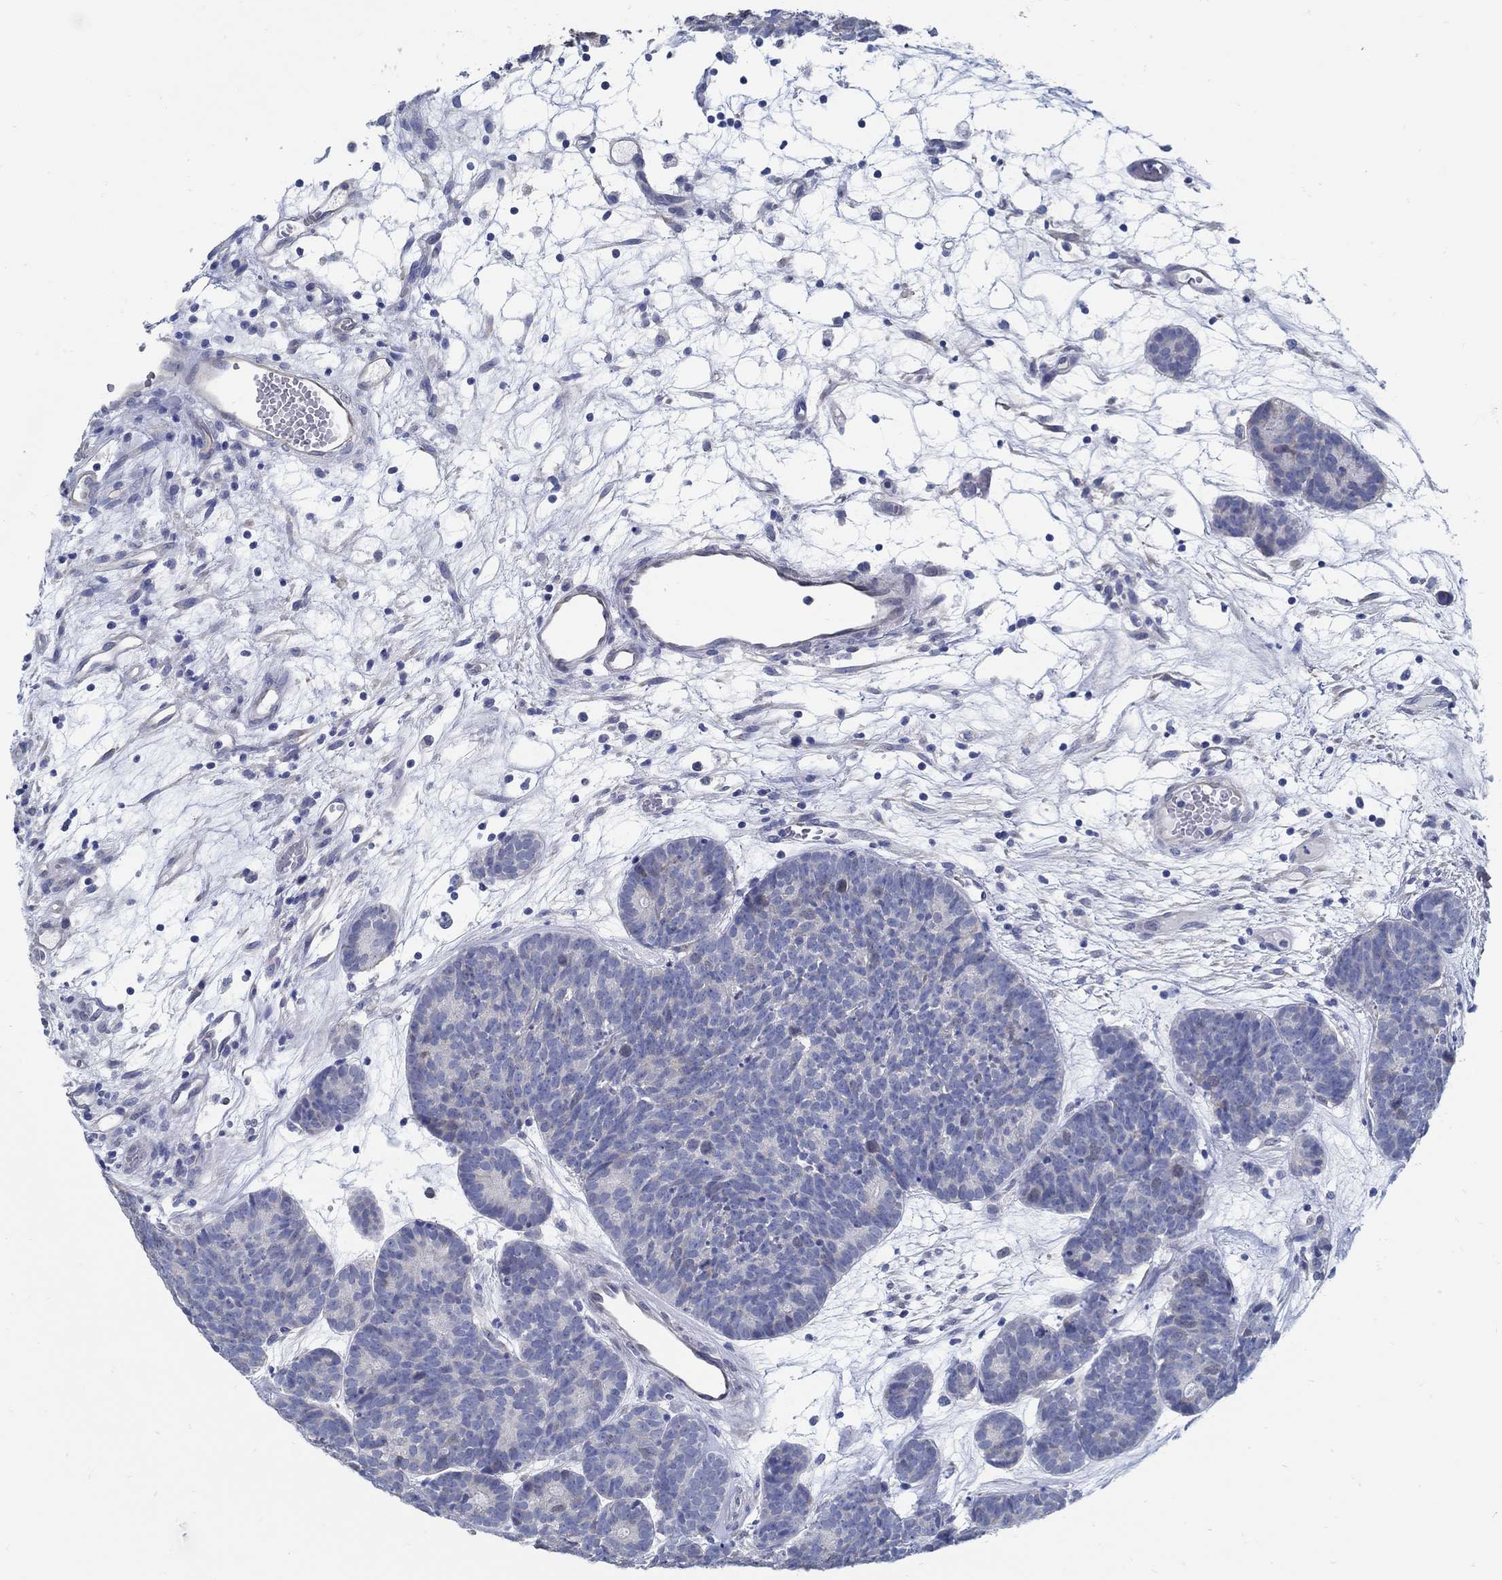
{"staining": {"intensity": "negative", "quantity": "none", "location": "none"}, "tissue": "head and neck cancer", "cell_type": "Tumor cells", "image_type": "cancer", "snomed": [{"axis": "morphology", "description": "Adenocarcinoma, NOS"}, {"axis": "topography", "description": "Head-Neck"}], "caption": "Immunohistochemistry image of human head and neck cancer (adenocarcinoma) stained for a protein (brown), which reveals no positivity in tumor cells.", "gene": "C15orf39", "patient": {"sex": "female", "age": 81}}